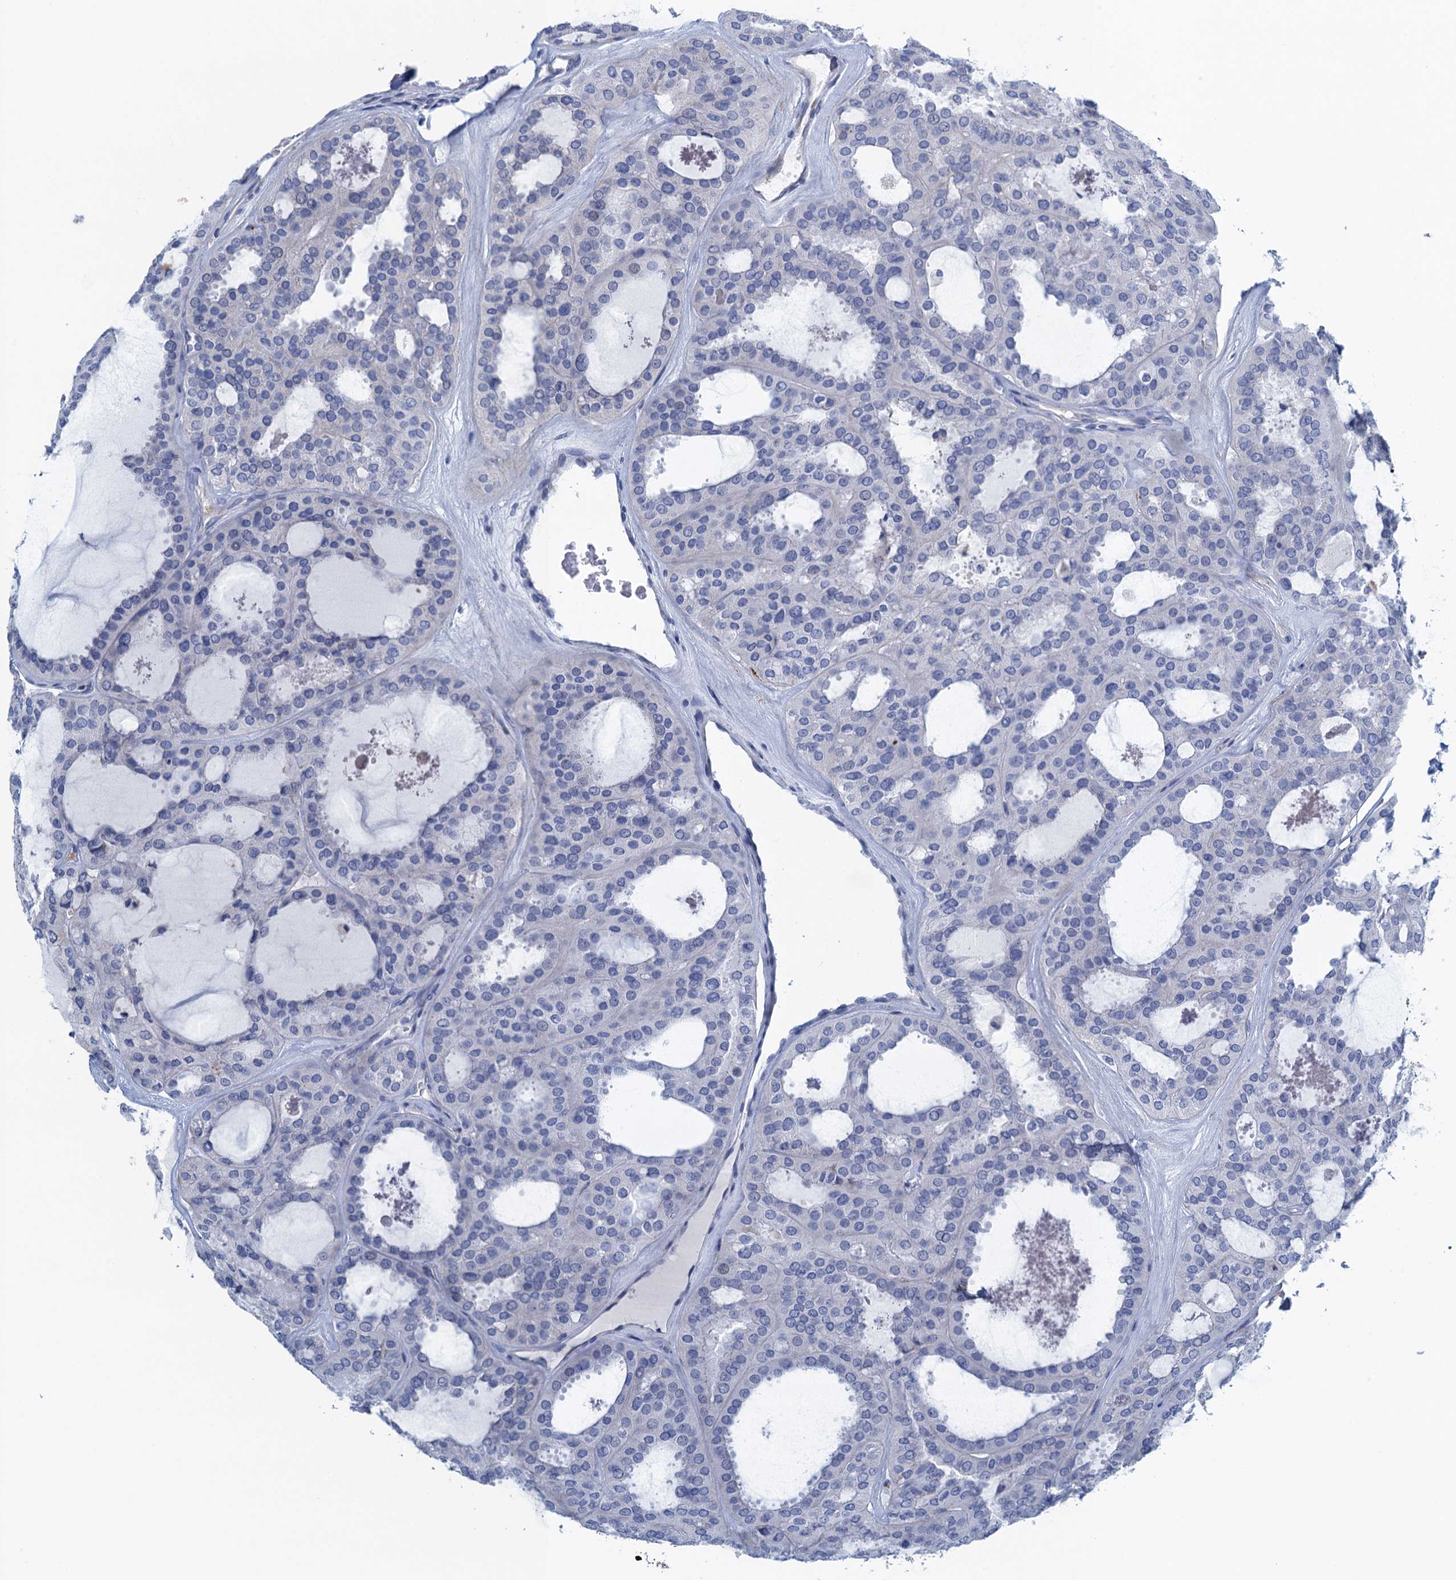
{"staining": {"intensity": "negative", "quantity": "none", "location": "none"}, "tissue": "thyroid cancer", "cell_type": "Tumor cells", "image_type": "cancer", "snomed": [{"axis": "morphology", "description": "Follicular adenoma carcinoma, NOS"}, {"axis": "topography", "description": "Thyroid gland"}], "caption": "DAB immunohistochemical staining of human follicular adenoma carcinoma (thyroid) demonstrates no significant expression in tumor cells.", "gene": "C10orf88", "patient": {"sex": "male", "age": 75}}